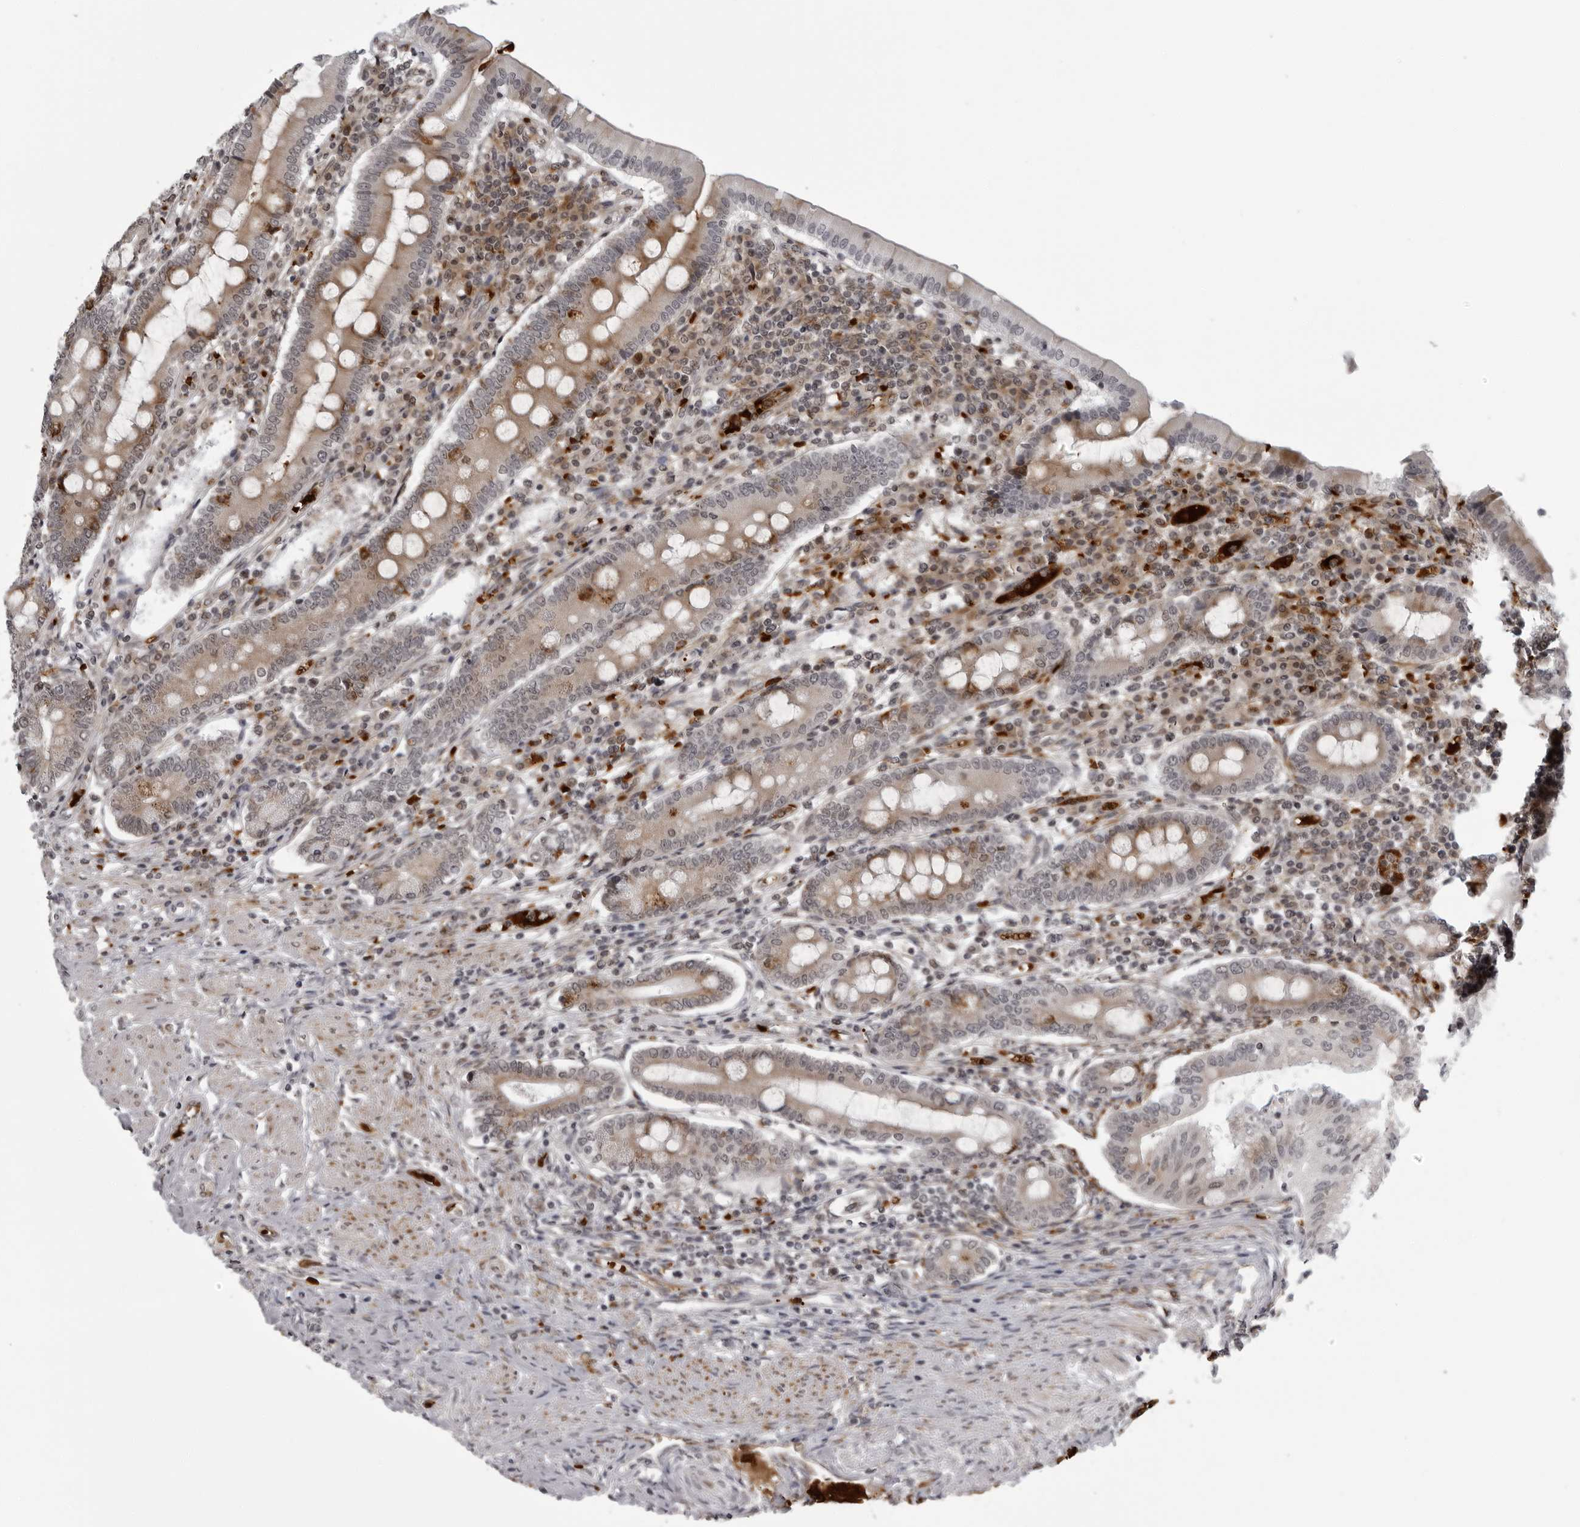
{"staining": {"intensity": "strong", "quantity": "25%-75%", "location": "cytoplasmic/membranous"}, "tissue": "duodenum", "cell_type": "Glandular cells", "image_type": "normal", "snomed": [{"axis": "morphology", "description": "Normal tissue, NOS"}, {"axis": "morphology", "description": "Adenocarcinoma, NOS"}, {"axis": "topography", "description": "Pancreas"}, {"axis": "topography", "description": "Duodenum"}], "caption": "A high-resolution photomicrograph shows immunohistochemistry (IHC) staining of benign duodenum, which reveals strong cytoplasmic/membranous staining in approximately 25%-75% of glandular cells.", "gene": "THOP1", "patient": {"sex": "male", "age": 50}}